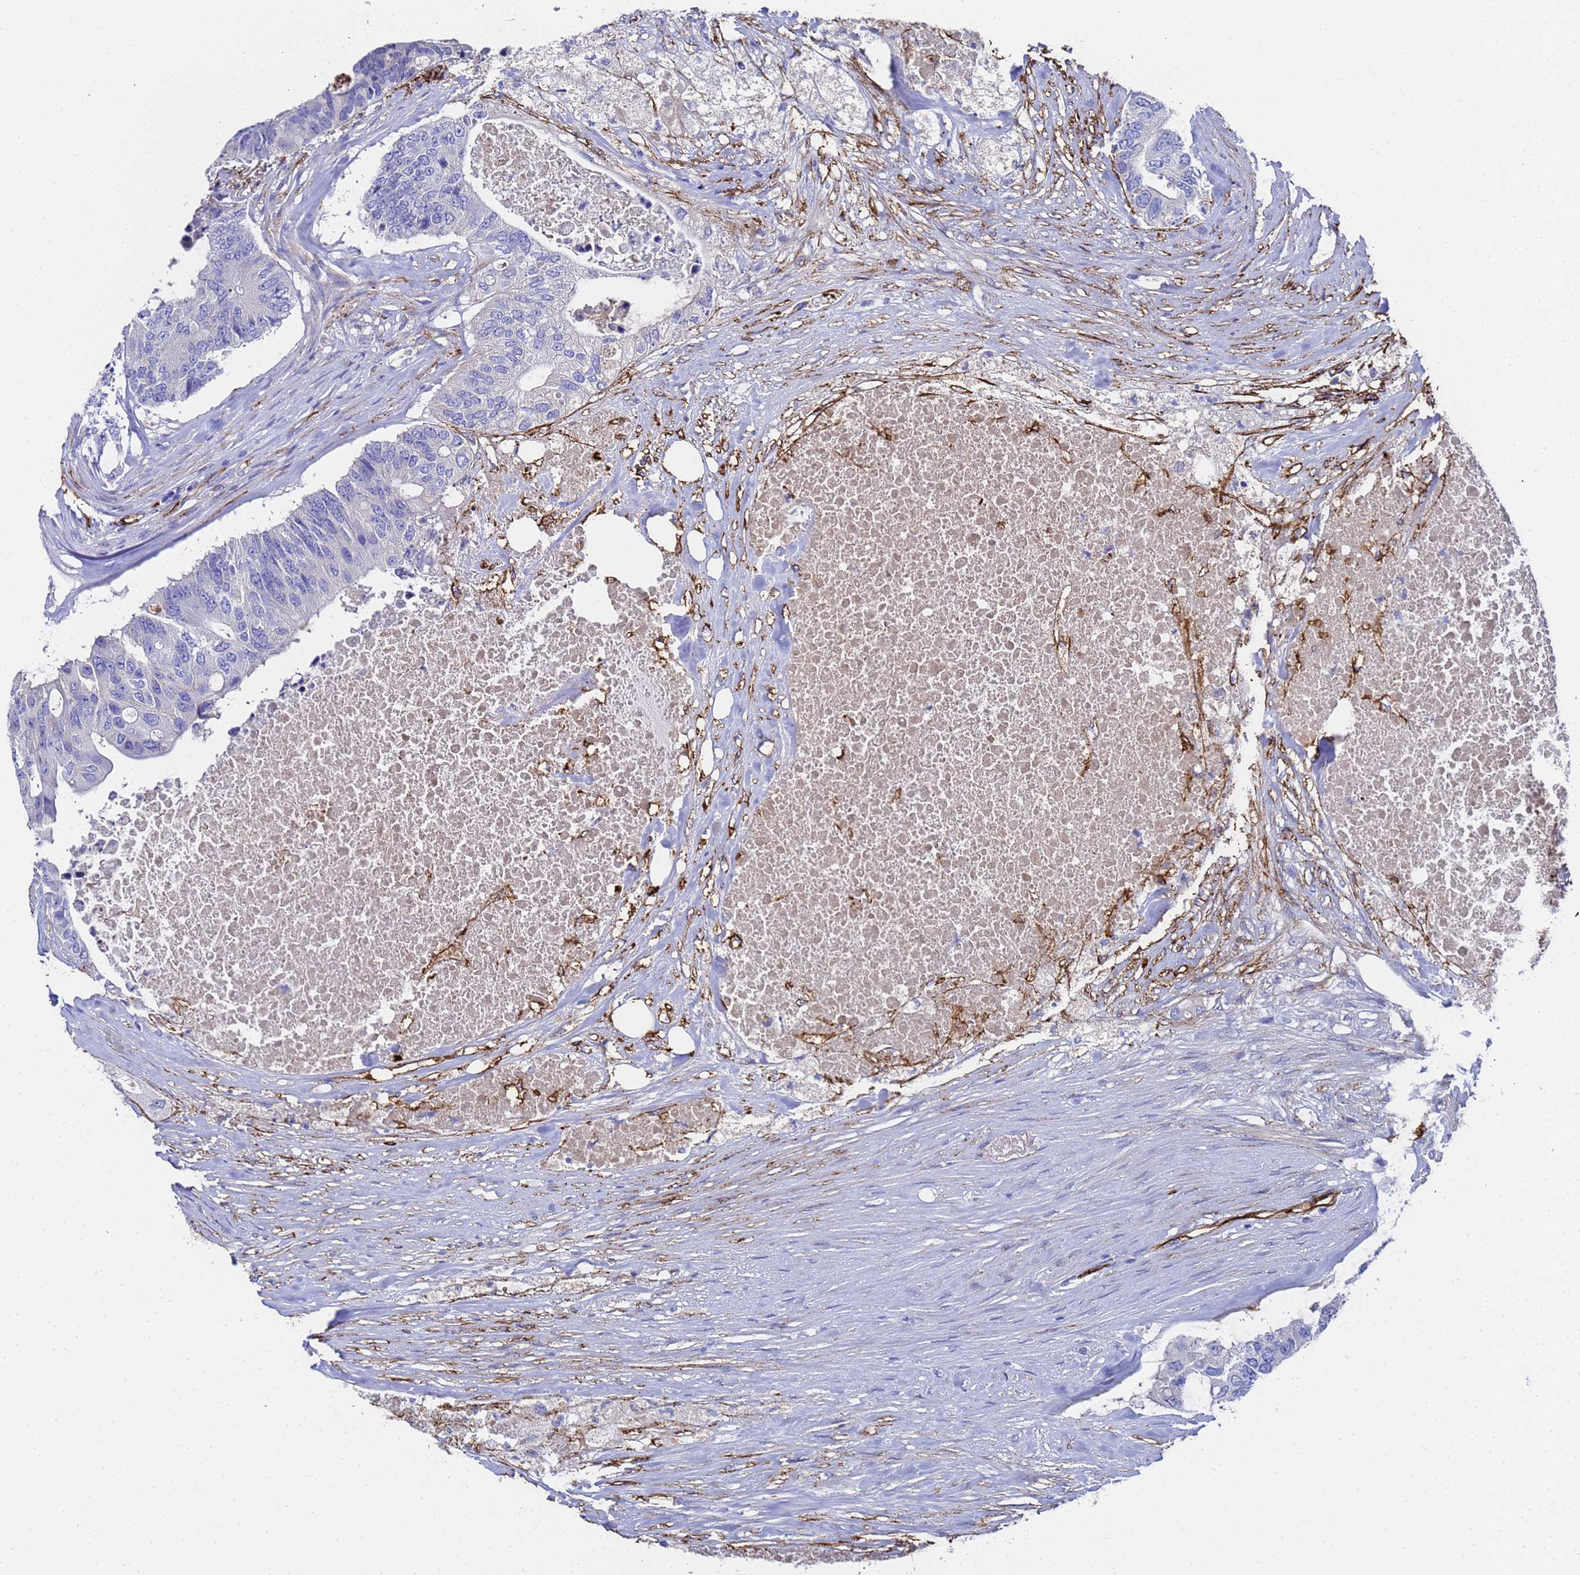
{"staining": {"intensity": "negative", "quantity": "none", "location": "none"}, "tissue": "colorectal cancer", "cell_type": "Tumor cells", "image_type": "cancer", "snomed": [{"axis": "morphology", "description": "Adenocarcinoma, NOS"}, {"axis": "topography", "description": "Colon"}], "caption": "An image of human adenocarcinoma (colorectal) is negative for staining in tumor cells.", "gene": "ADIPOQ", "patient": {"sex": "male", "age": 71}}